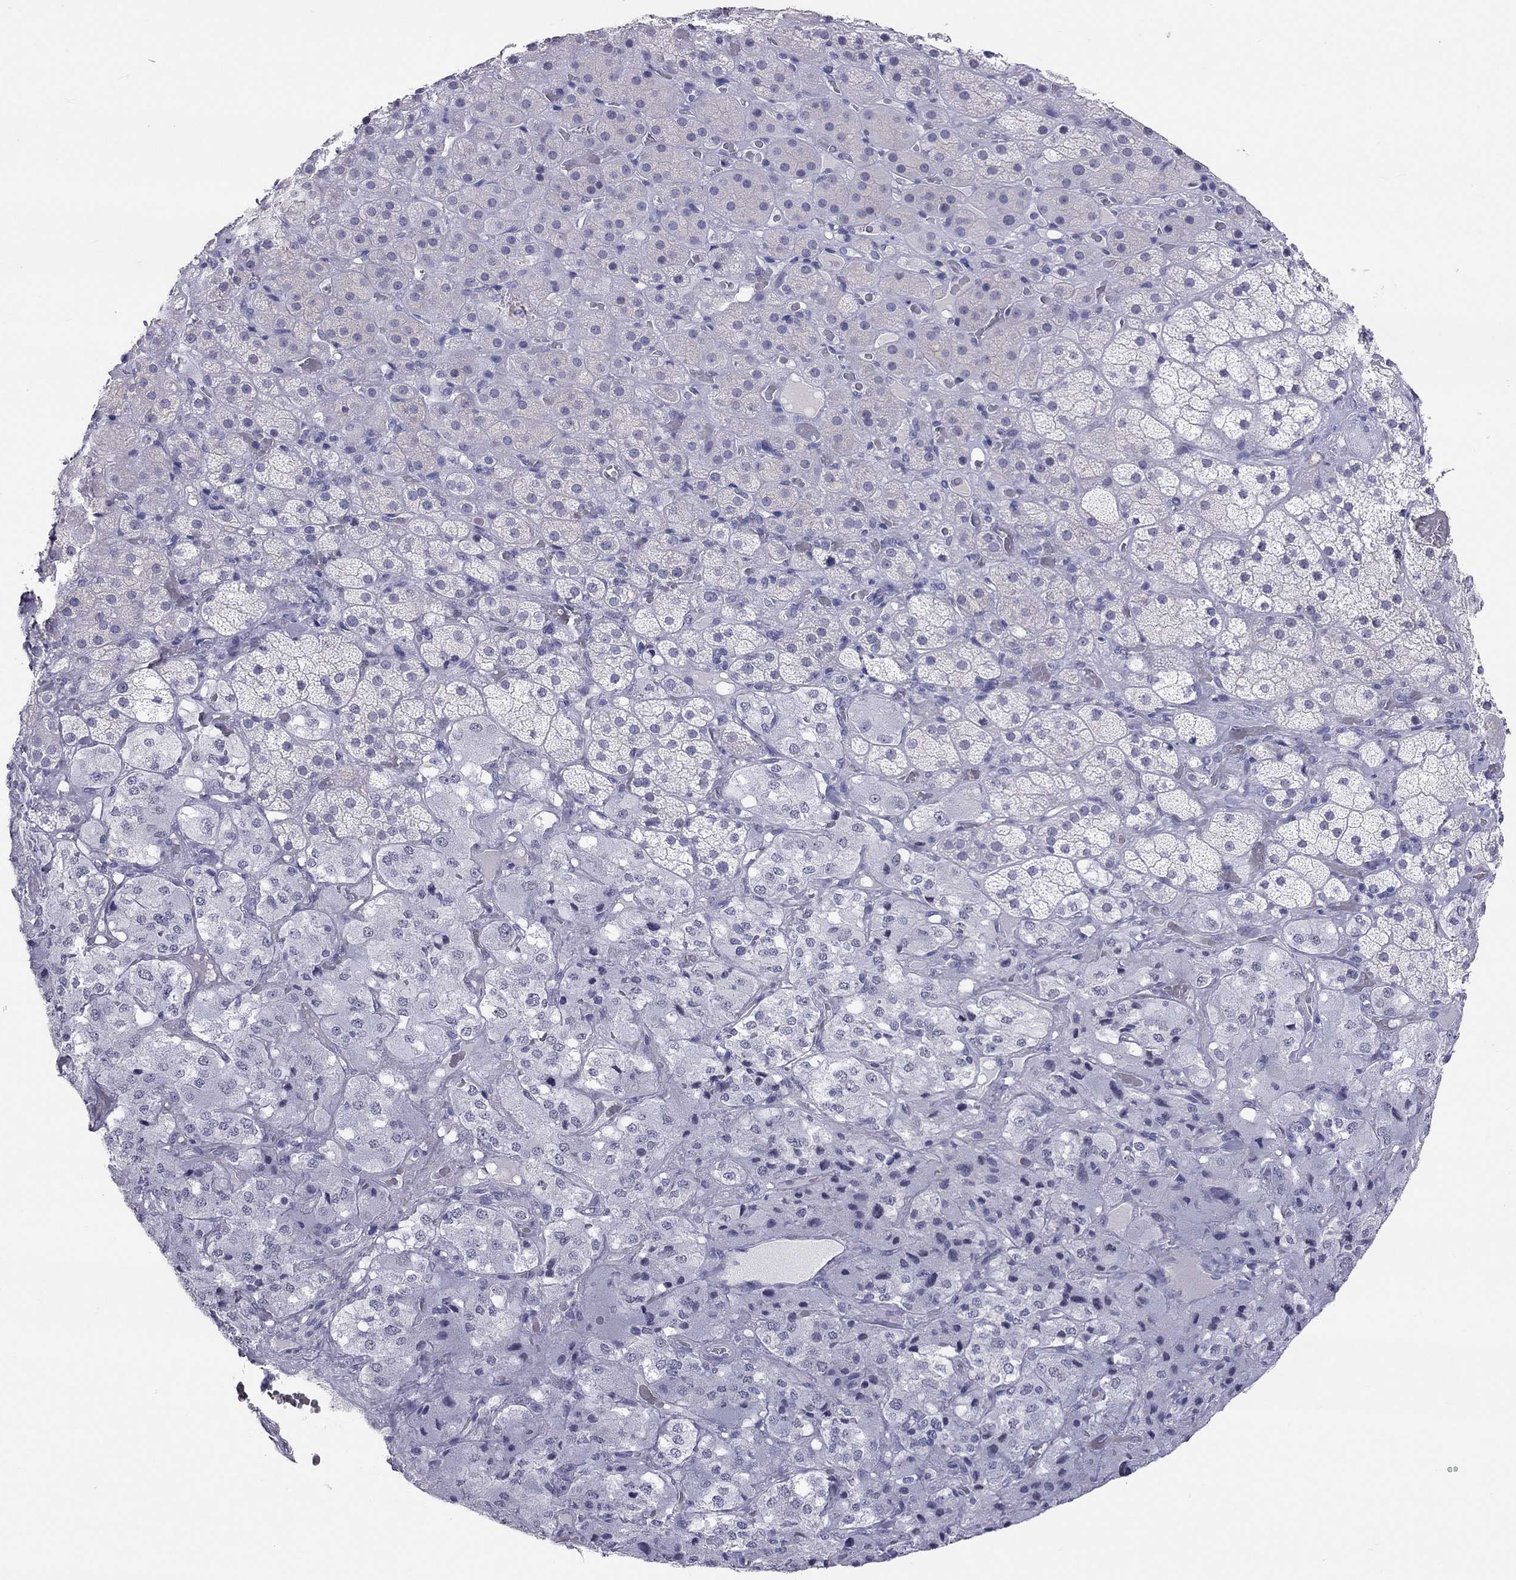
{"staining": {"intensity": "negative", "quantity": "none", "location": "none"}, "tissue": "adrenal gland", "cell_type": "Glandular cells", "image_type": "normal", "snomed": [{"axis": "morphology", "description": "Normal tissue, NOS"}, {"axis": "topography", "description": "Adrenal gland"}], "caption": "Benign adrenal gland was stained to show a protein in brown. There is no significant positivity in glandular cells. (Stains: DAB (3,3'-diaminobenzidine) IHC with hematoxylin counter stain, Microscopy: brightfield microscopy at high magnification).", "gene": "JHY", "patient": {"sex": "male", "age": 57}}